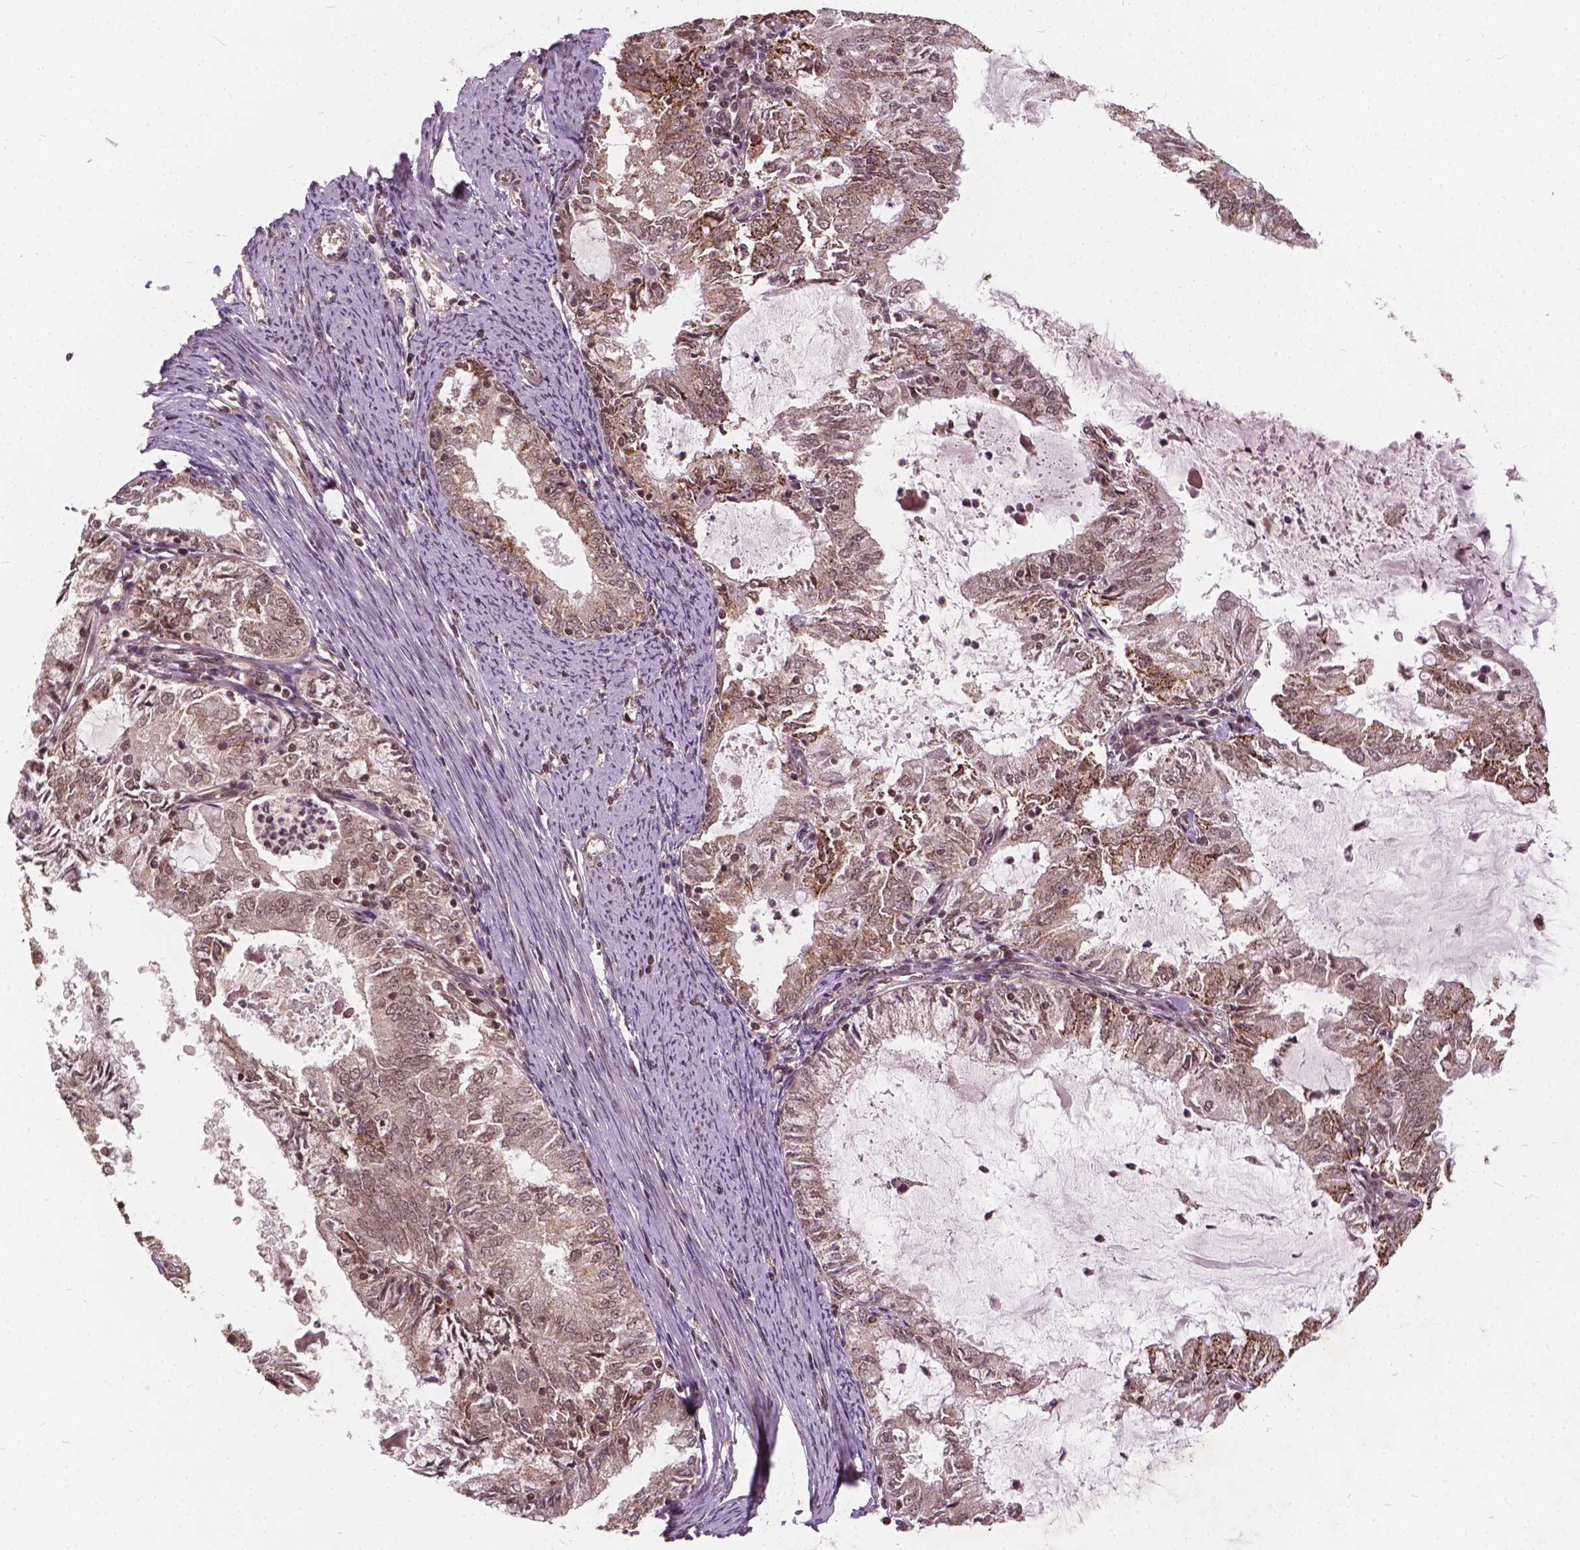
{"staining": {"intensity": "weak", "quantity": ">75%", "location": "nuclear"}, "tissue": "endometrial cancer", "cell_type": "Tumor cells", "image_type": "cancer", "snomed": [{"axis": "morphology", "description": "Adenocarcinoma, NOS"}, {"axis": "topography", "description": "Endometrium"}], "caption": "An image showing weak nuclear staining in about >75% of tumor cells in adenocarcinoma (endometrial), as visualized by brown immunohistochemical staining.", "gene": "GPS2", "patient": {"sex": "female", "age": 57}}